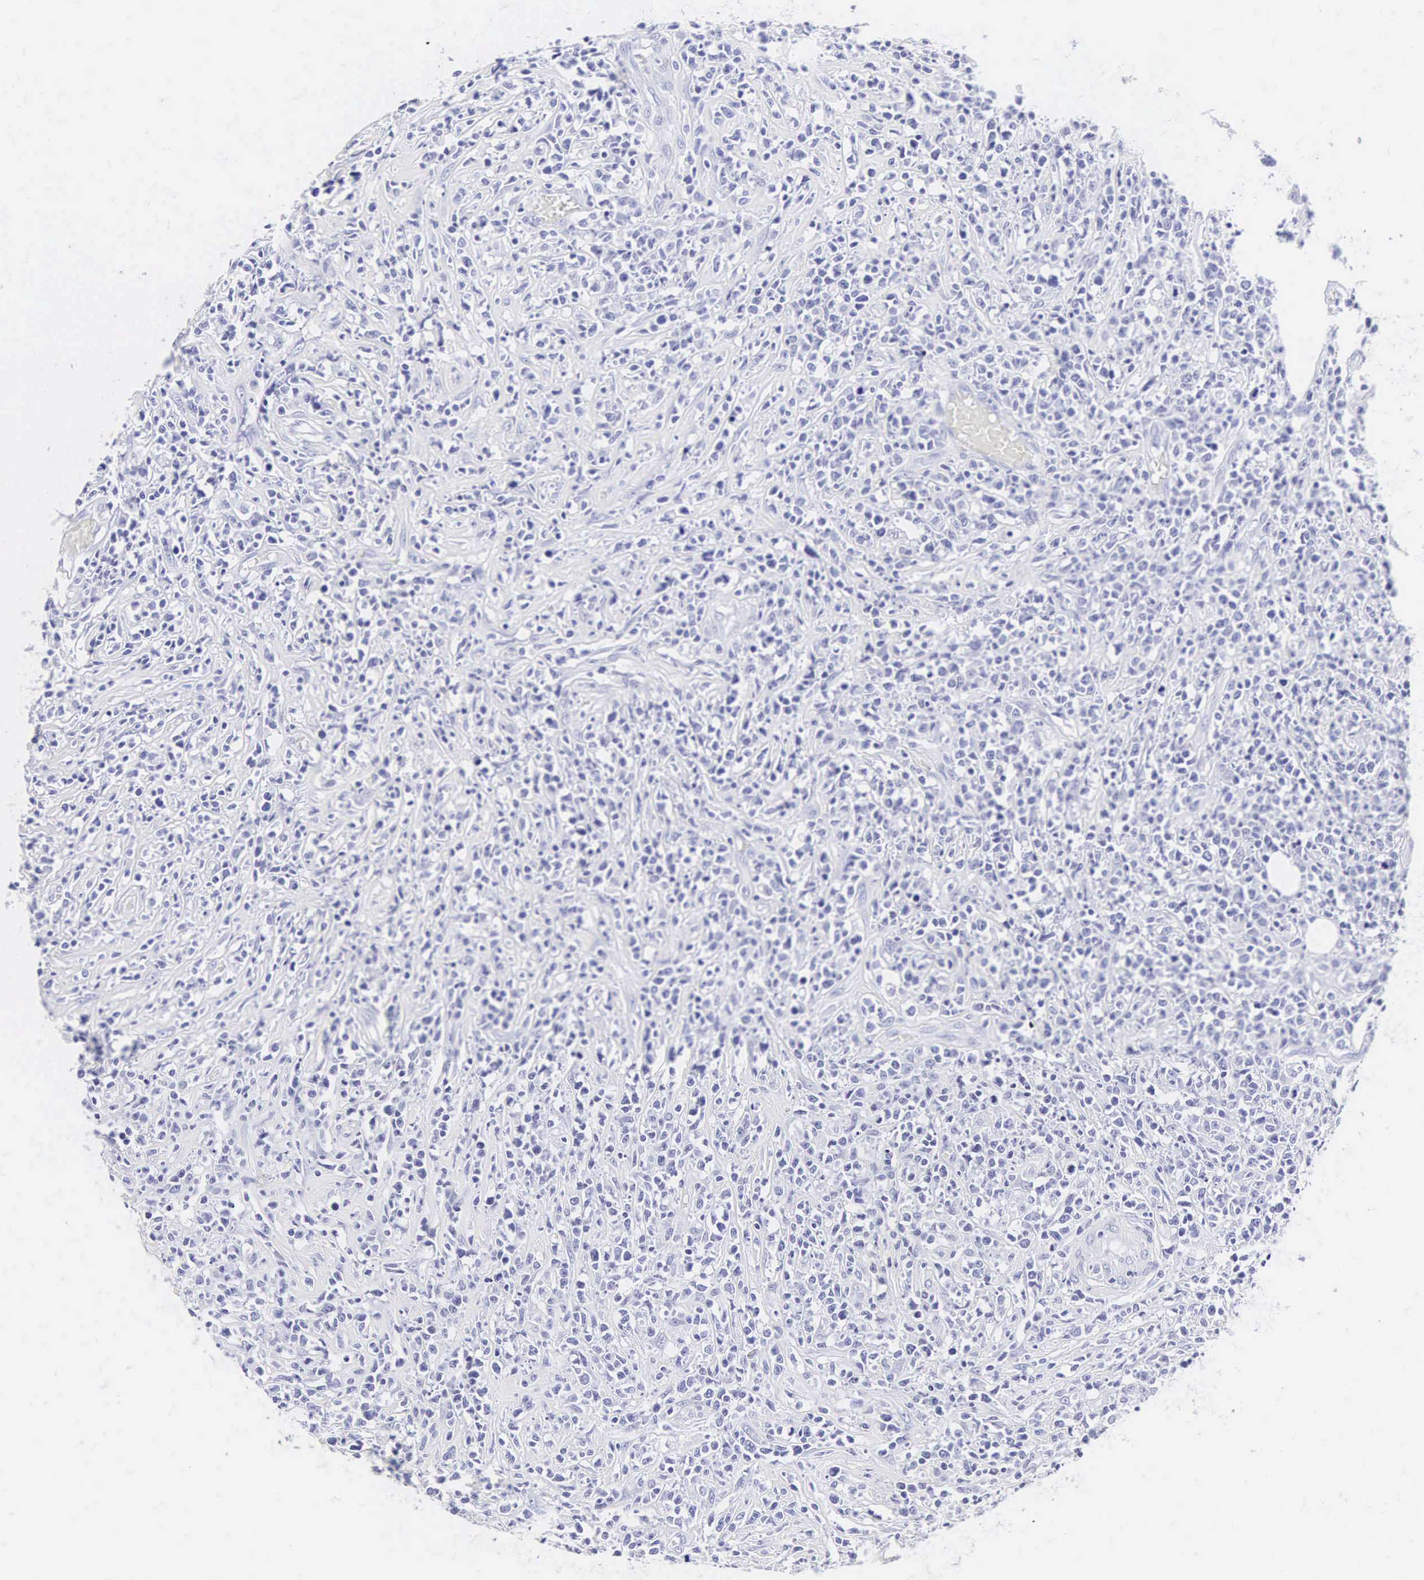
{"staining": {"intensity": "negative", "quantity": "none", "location": "none"}, "tissue": "lymphoma", "cell_type": "Tumor cells", "image_type": "cancer", "snomed": [{"axis": "morphology", "description": "Malignant lymphoma, non-Hodgkin's type, High grade"}, {"axis": "topography", "description": "Colon"}], "caption": "There is no significant positivity in tumor cells of lymphoma.", "gene": "INS", "patient": {"sex": "male", "age": 82}}